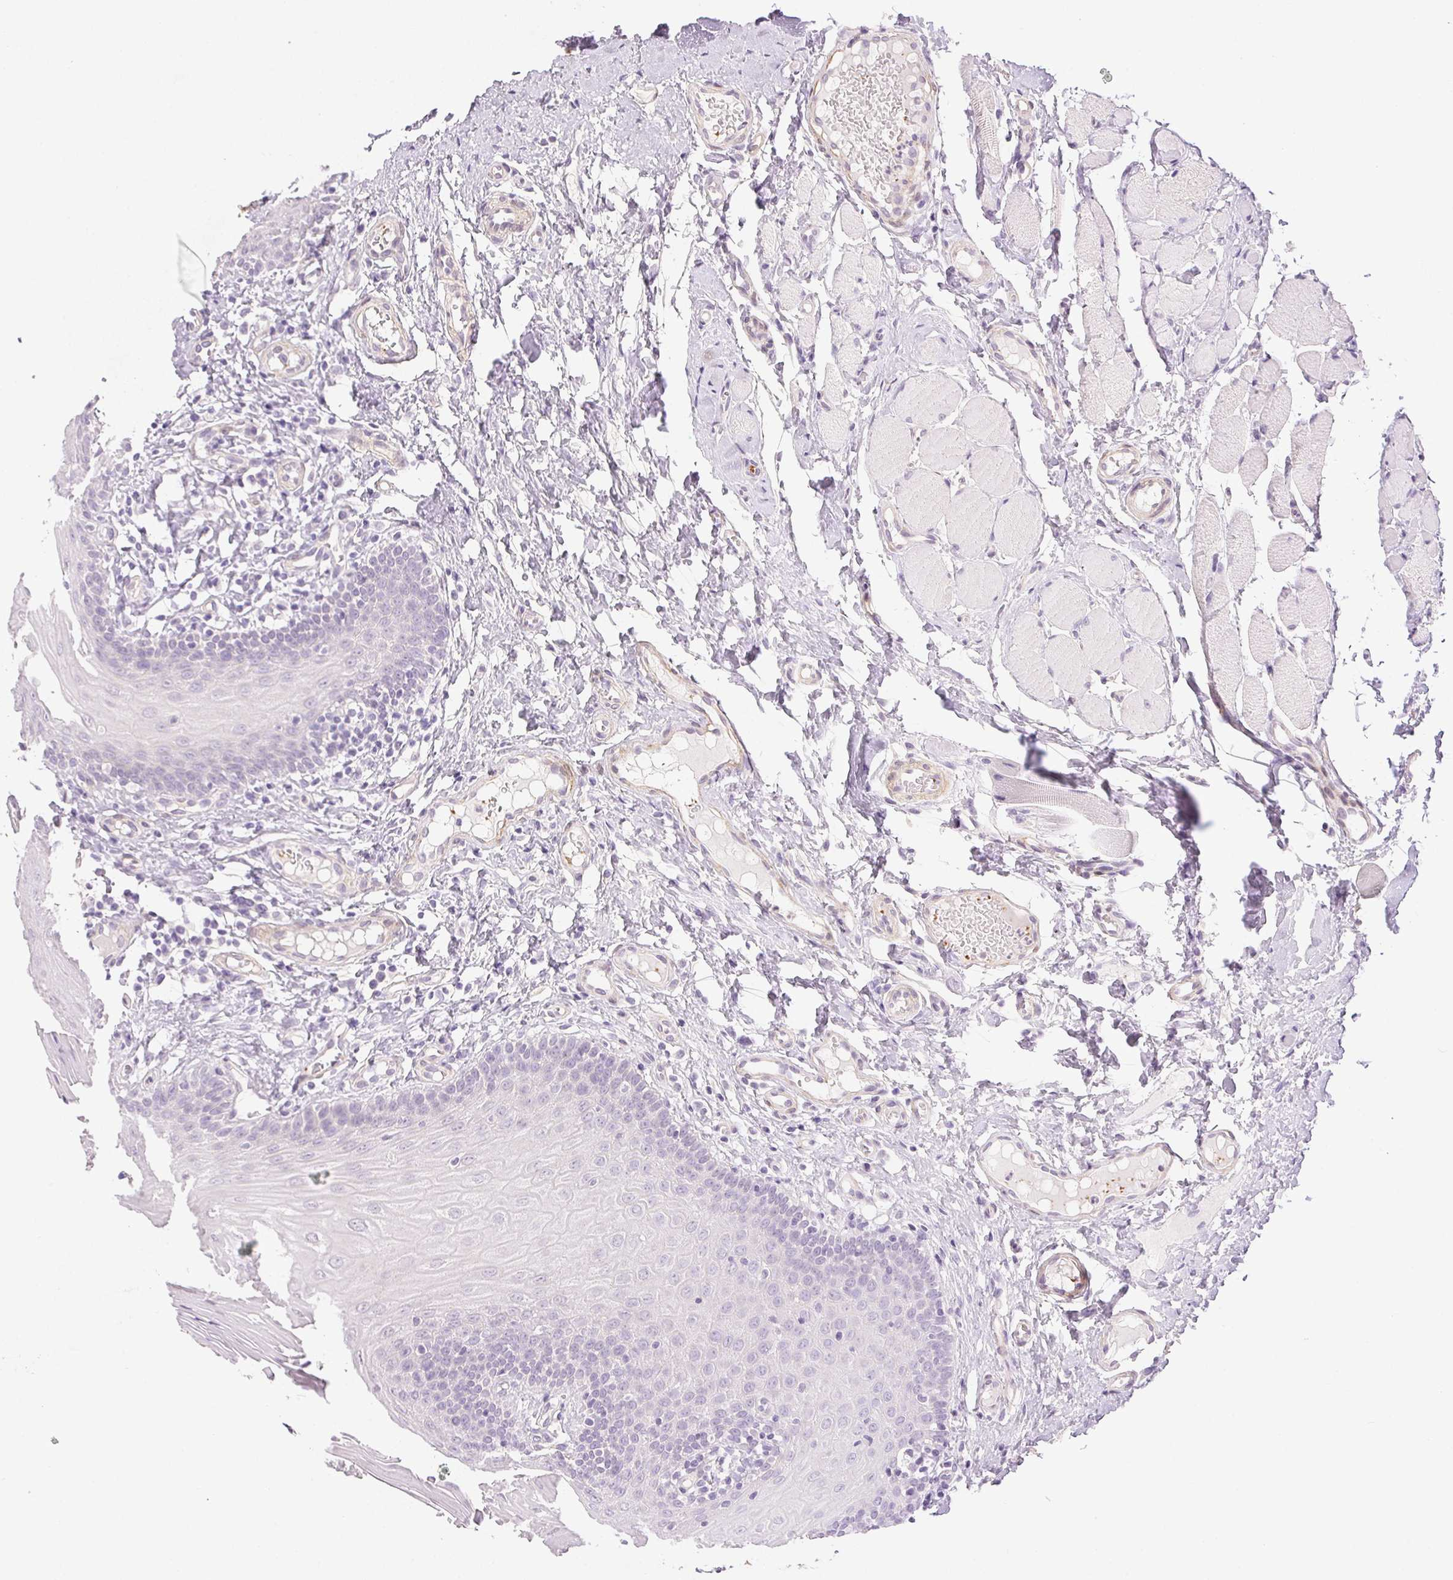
{"staining": {"intensity": "negative", "quantity": "none", "location": "none"}, "tissue": "oral mucosa", "cell_type": "Squamous epithelial cells", "image_type": "normal", "snomed": [{"axis": "morphology", "description": "Normal tissue, NOS"}, {"axis": "topography", "description": "Oral tissue"}, {"axis": "topography", "description": "Tounge, NOS"}], "caption": "This image is of benign oral mucosa stained with IHC to label a protein in brown with the nuclei are counter-stained blue. There is no staining in squamous epithelial cells. (DAB (3,3'-diaminobenzidine) IHC, high magnification).", "gene": "PRL", "patient": {"sex": "female", "age": 58}}